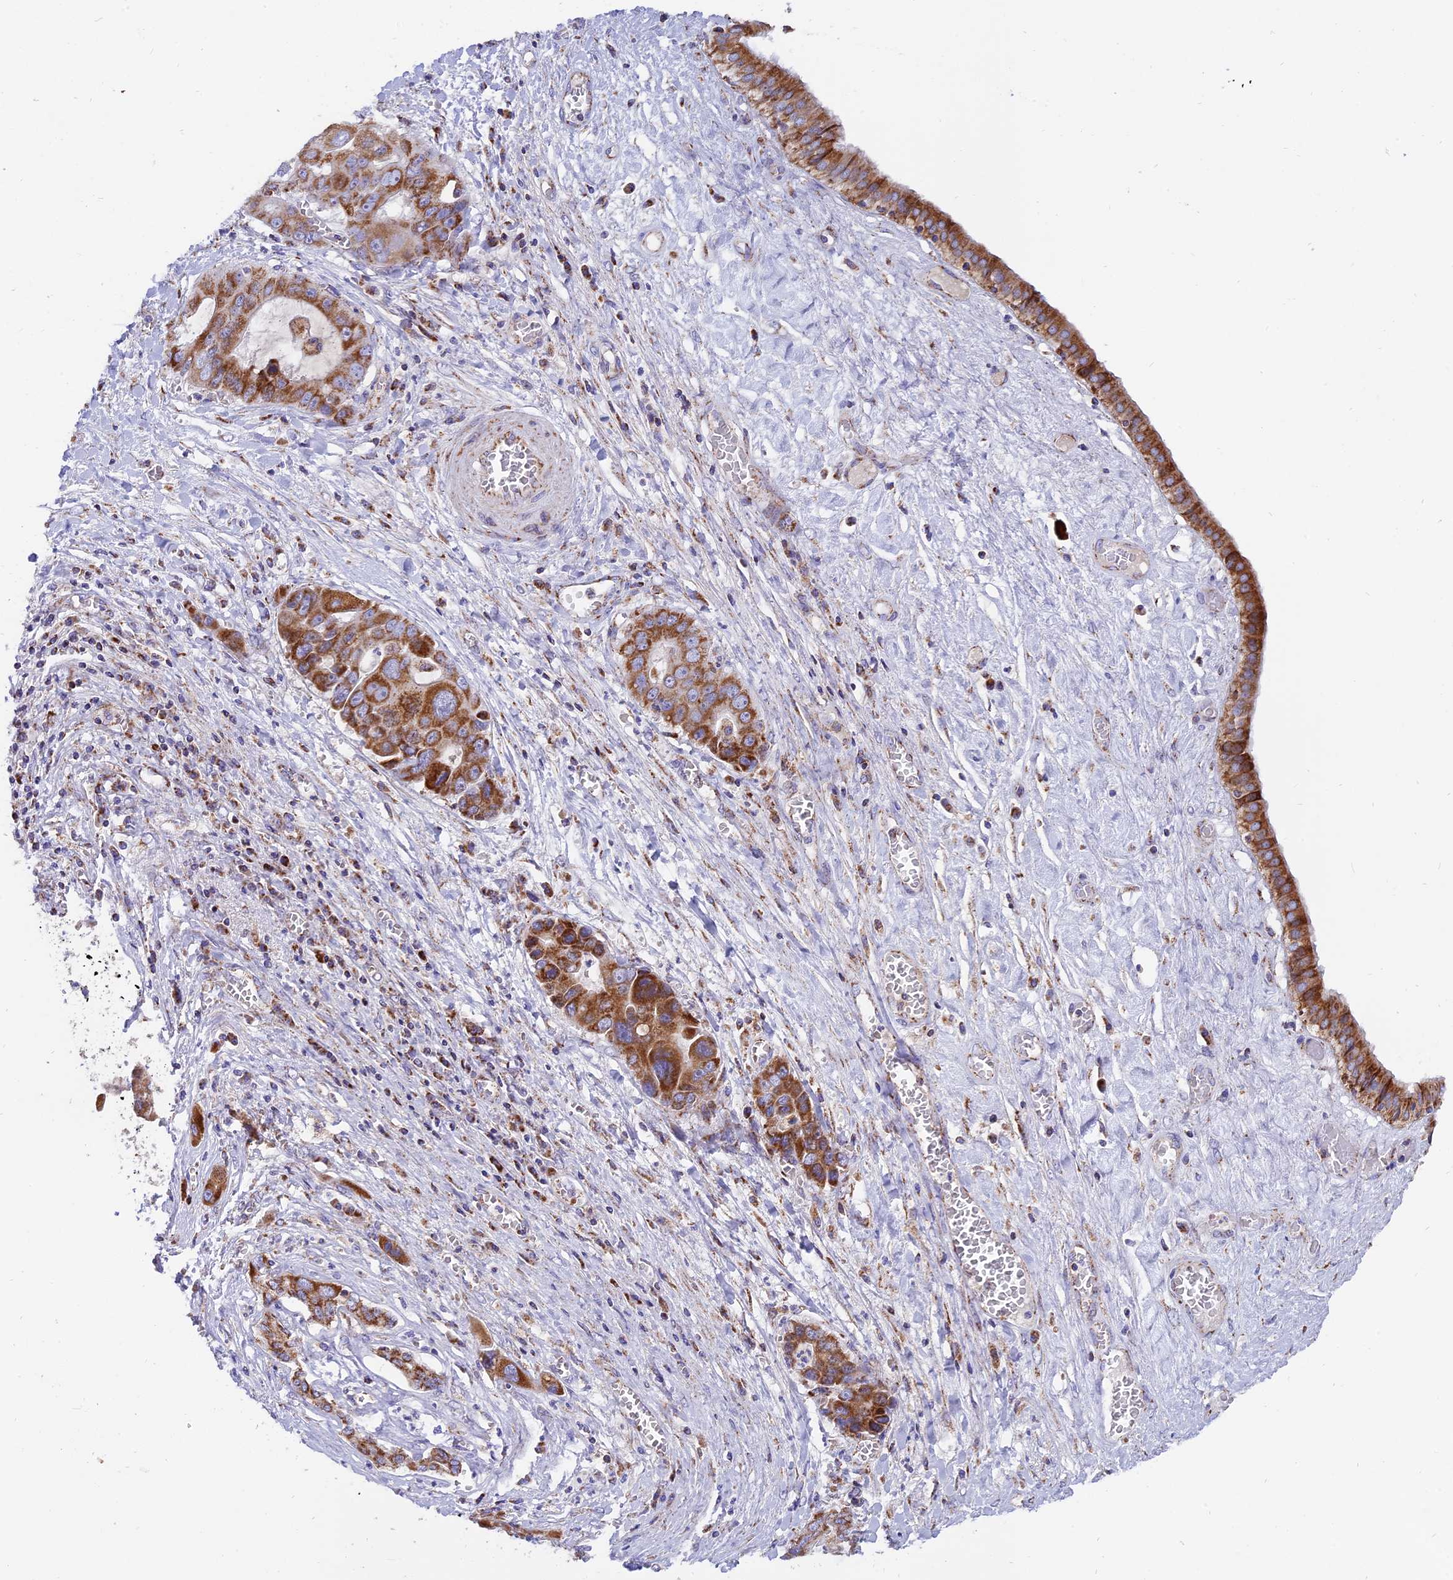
{"staining": {"intensity": "strong", "quantity": ">75%", "location": "cytoplasmic/membranous"}, "tissue": "liver cancer", "cell_type": "Tumor cells", "image_type": "cancer", "snomed": [{"axis": "morphology", "description": "Cholangiocarcinoma"}, {"axis": "topography", "description": "Liver"}], "caption": "Immunohistochemical staining of human cholangiocarcinoma (liver) demonstrates strong cytoplasmic/membranous protein positivity in approximately >75% of tumor cells.", "gene": "MRPS34", "patient": {"sex": "male", "age": 67}}